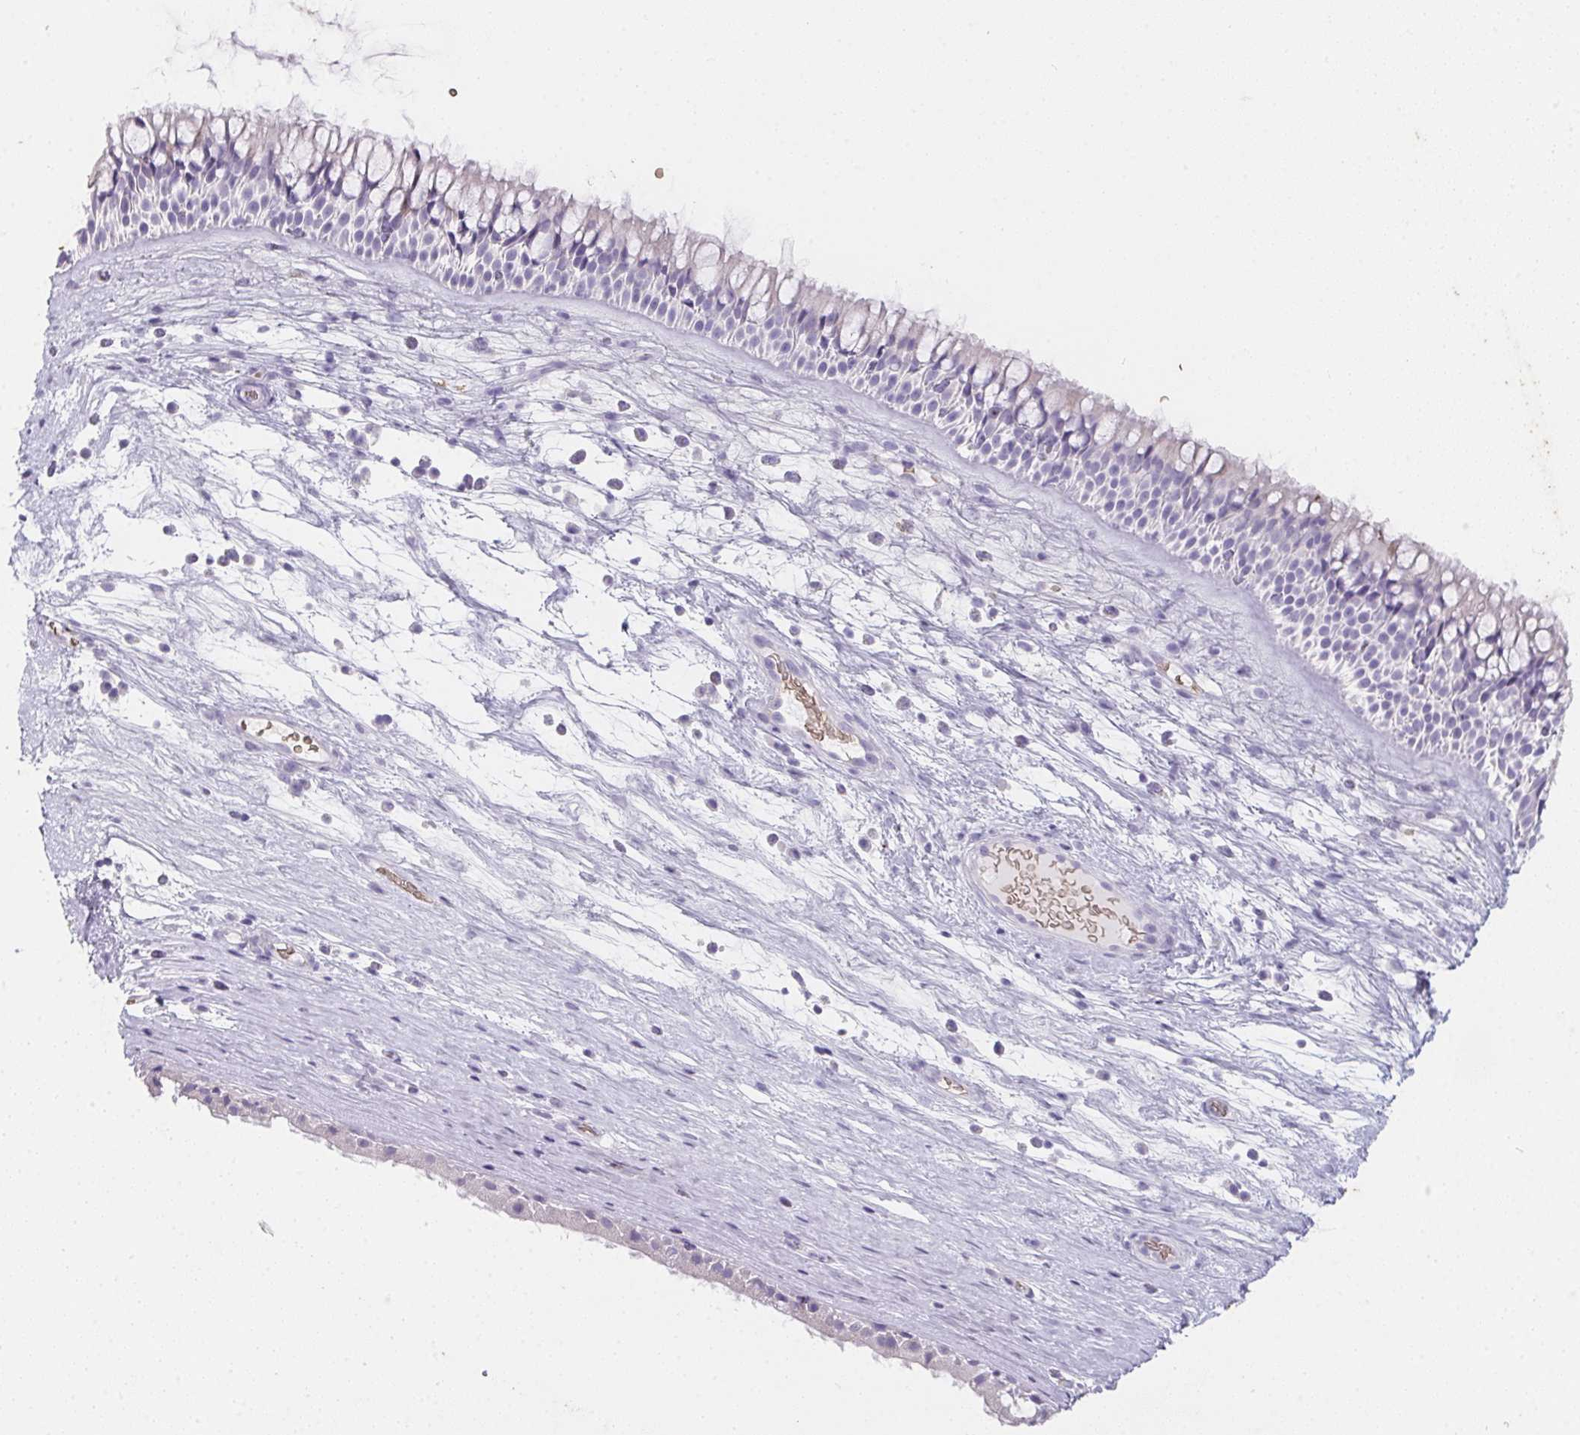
{"staining": {"intensity": "negative", "quantity": "none", "location": "none"}, "tissue": "nasopharynx", "cell_type": "Respiratory epithelial cells", "image_type": "normal", "snomed": [{"axis": "morphology", "description": "Normal tissue, NOS"}, {"axis": "topography", "description": "Nasopharynx"}], "caption": "There is no significant positivity in respiratory epithelial cells of nasopharynx. The staining was performed using DAB (3,3'-diaminobenzidine) to visualize the protein expression in brown, while the nuclei were stained in blue with hematoxylin (Magnification: 20x).", "gene": "DCD", "patient": {"sex": "male", "age": 74}}